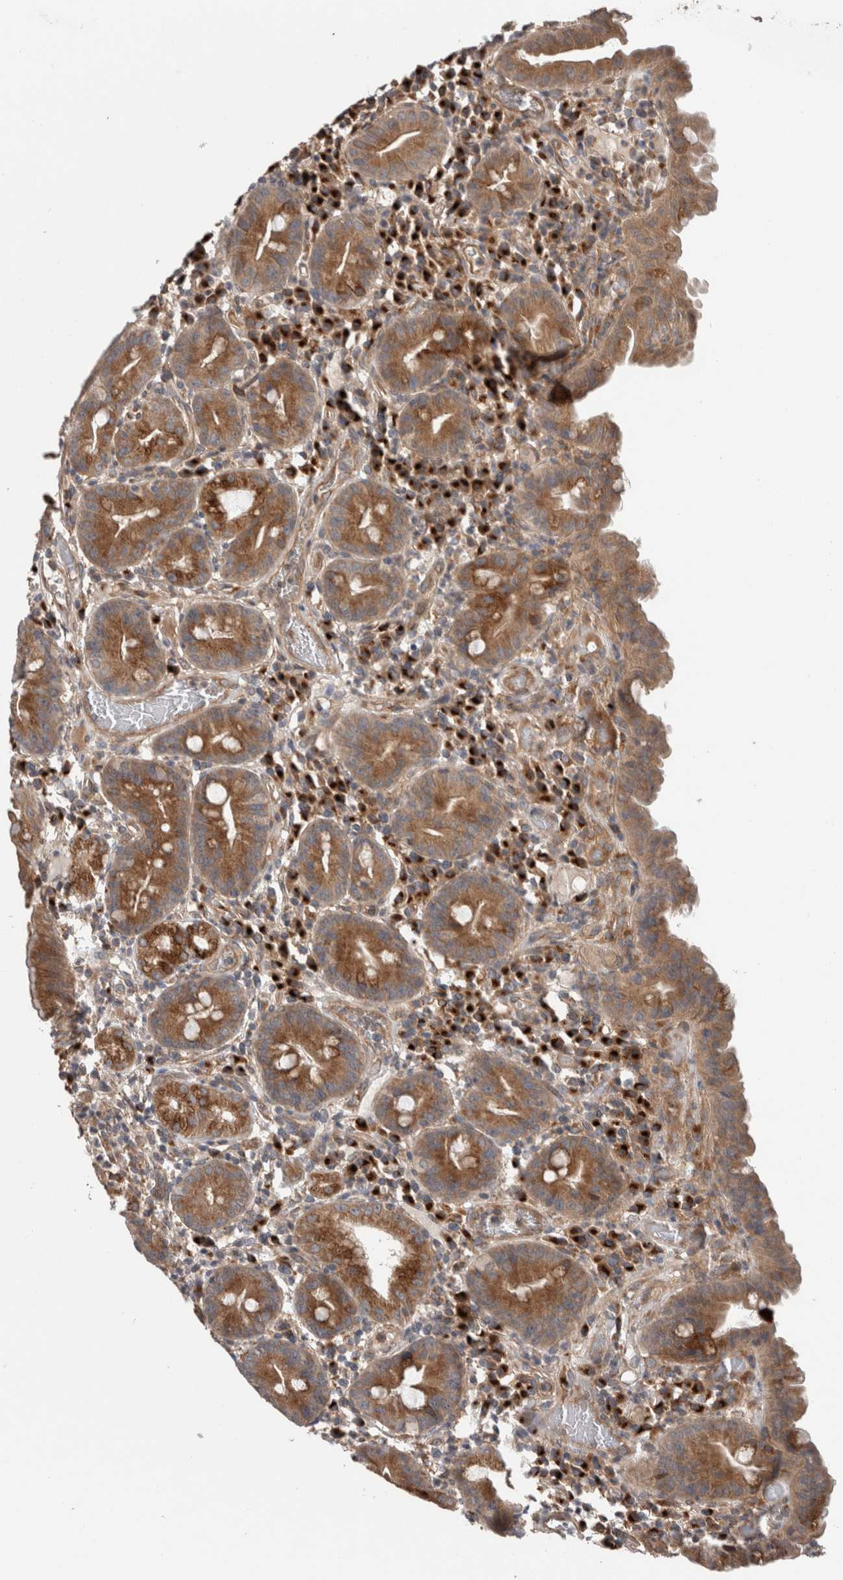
{"staining": {"intensity": "strong", "quantity": ">75%", "location": "cytoplasmic/membranous"}, "tissue": "duodenum", "cell_type": "Glandular cells", "image_type": "normal", "snomed": [{"axis": "morphology", "description": "Normal tissue, NOS"}, {"axis": "topography", "description": "Duodenum"}], "caption": "Glandular cells exhibit high levels of strong cytoplasmic/membranous positivity in about >75% of cells in benign duodenum. (Stains: DAB in brown, nuclei in blue, Microscopy: brightfield microscopy at high magnification).", "gene": "TRIM5", "patient": {"sex": "male", "age": 50}}